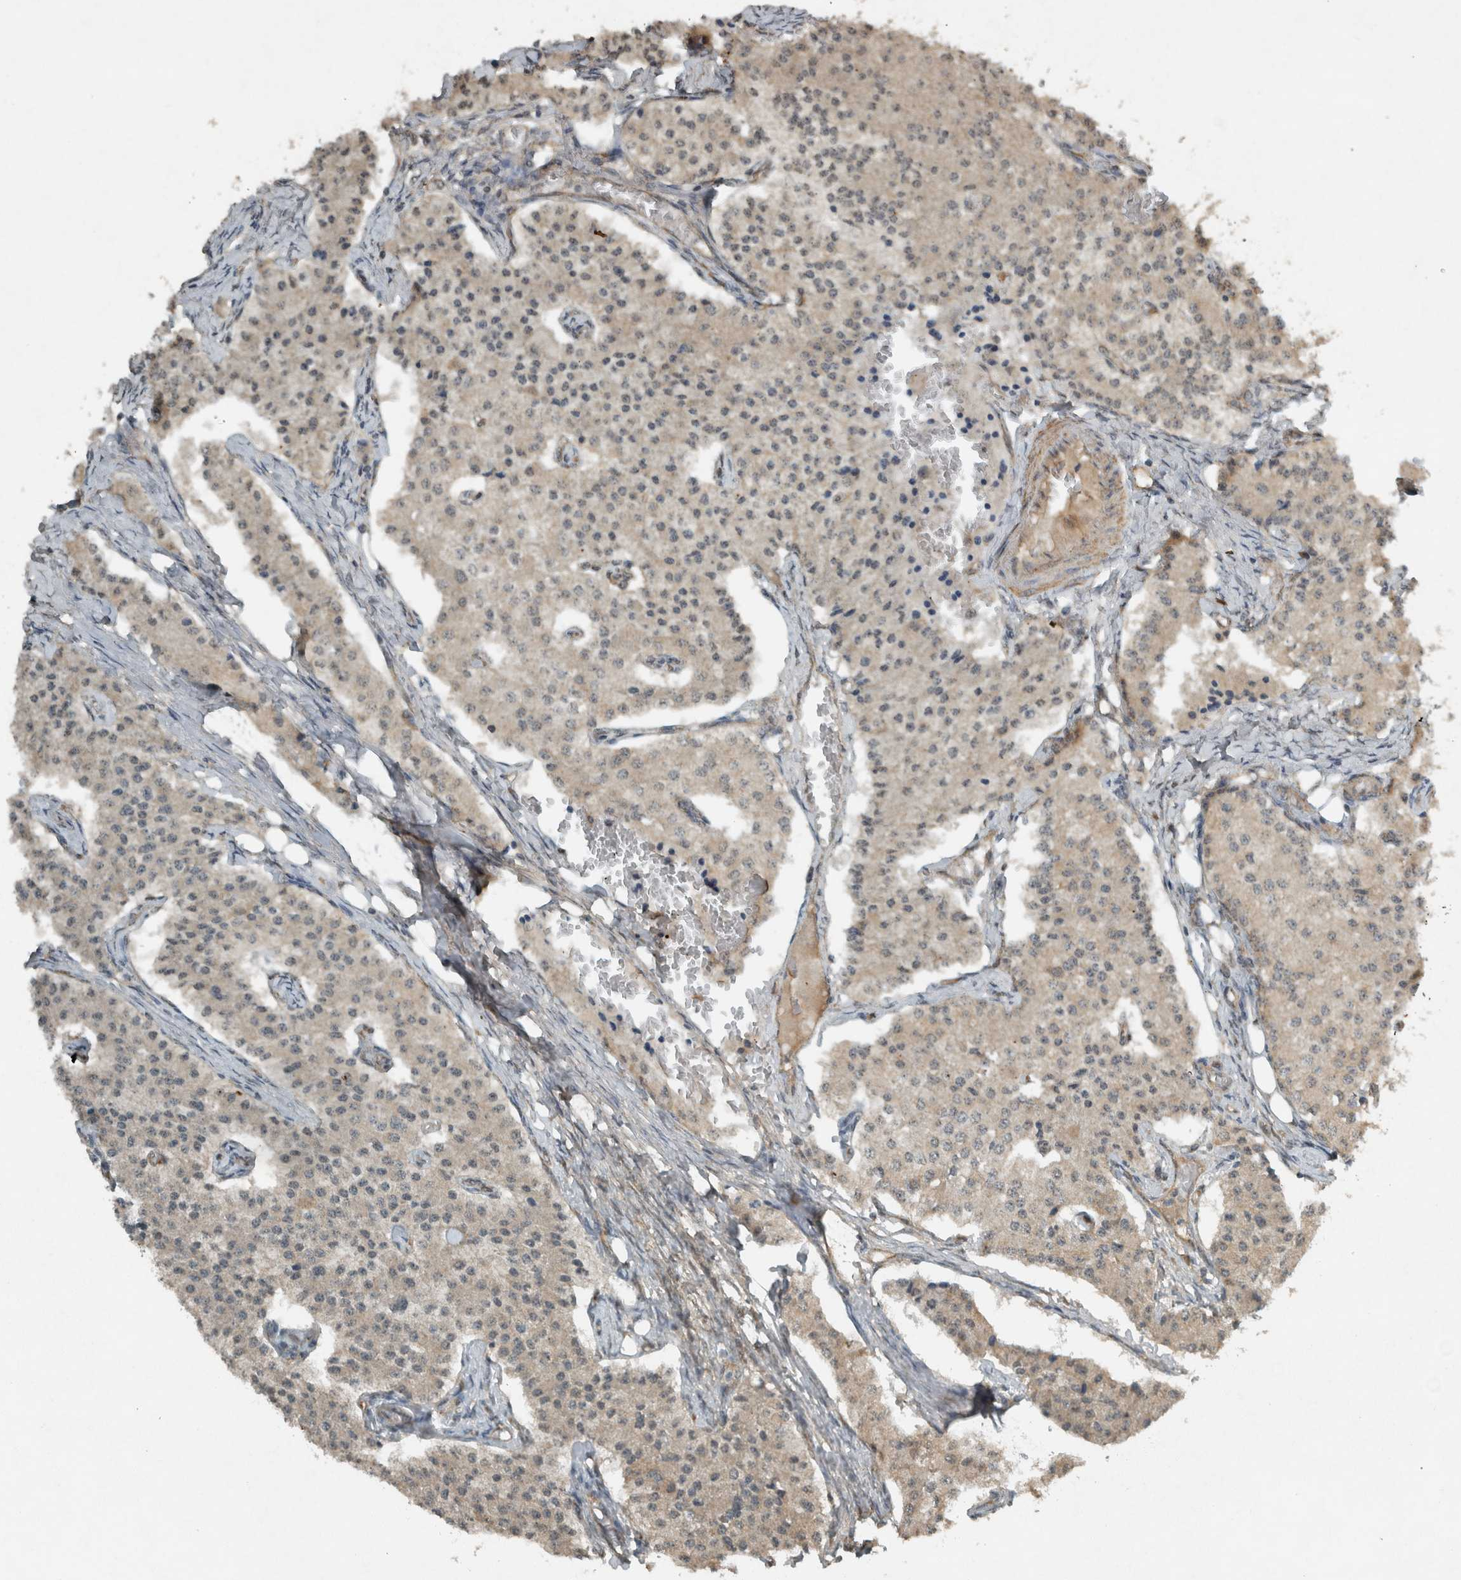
{"staining": {"intensity": "weak", "quantity": ">75%", "location": "cytoplasmic/membranous"}, "tissue": "carcinoid", "cell_type": "Tumor cells", "image_type": "cancer", "snomed": [{"axis": "morphology", "description": "Carcinoid, malignant, NOS"}, {"axis": "topography", "description": "Colon"}], "caption": "Immunohistochemical staining of human malignant carcinoid reveals low levels of weak cytoplasmic/membranous expression in about >75% of tumor cells. The protein of interest is shown in brown color, while the nuclei are stained blue.", "gene": "ARHGEF12", "patient": {"sex": "female", "age": 52}}